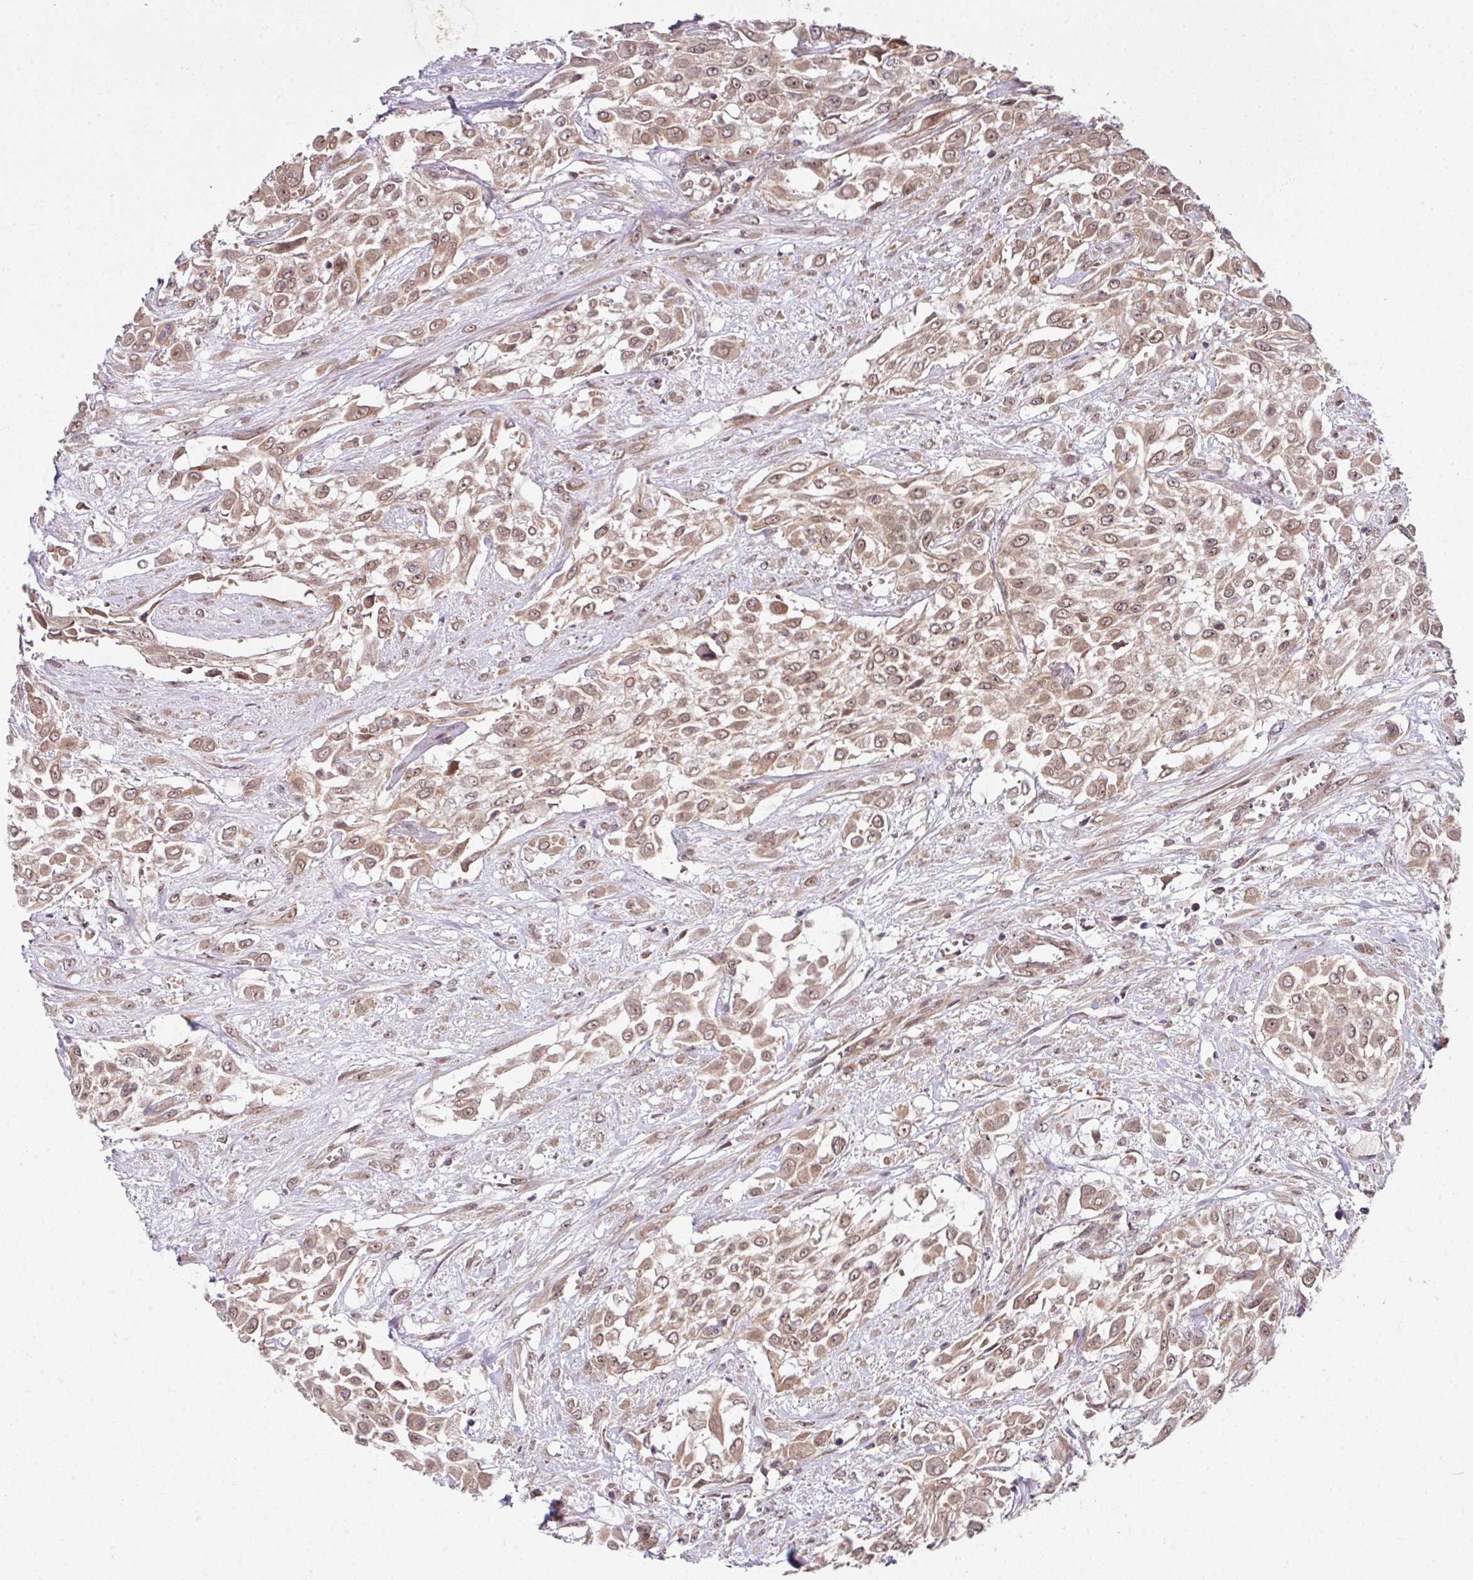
{"staining": {"intensity": "moderate", "quantity": ">75%", "location": "cytoplasmic/membranous,nuclear"}, "tissue": "urothelial cancer", "cell_type": "Tumor cells", "image_type": "cancer", "snomed": [{"axis": "morphology", "description": "Urothelial carcinoma, High grade"}, {"axis": "topography", "description": "Urinary bladder"}], "caption": "Protein staining by immunohistochemistry (IHC) demonstrates moderate cytoplasmic/membranous and nuclear expression in about >75% of tumor cells in high-grade urothelial carcinoma. Ihc stains the protein of interest in brown and the nuclei are stained blue.", "gene": "CAMLG", "patient": {"sex": "male", "age": 57}}